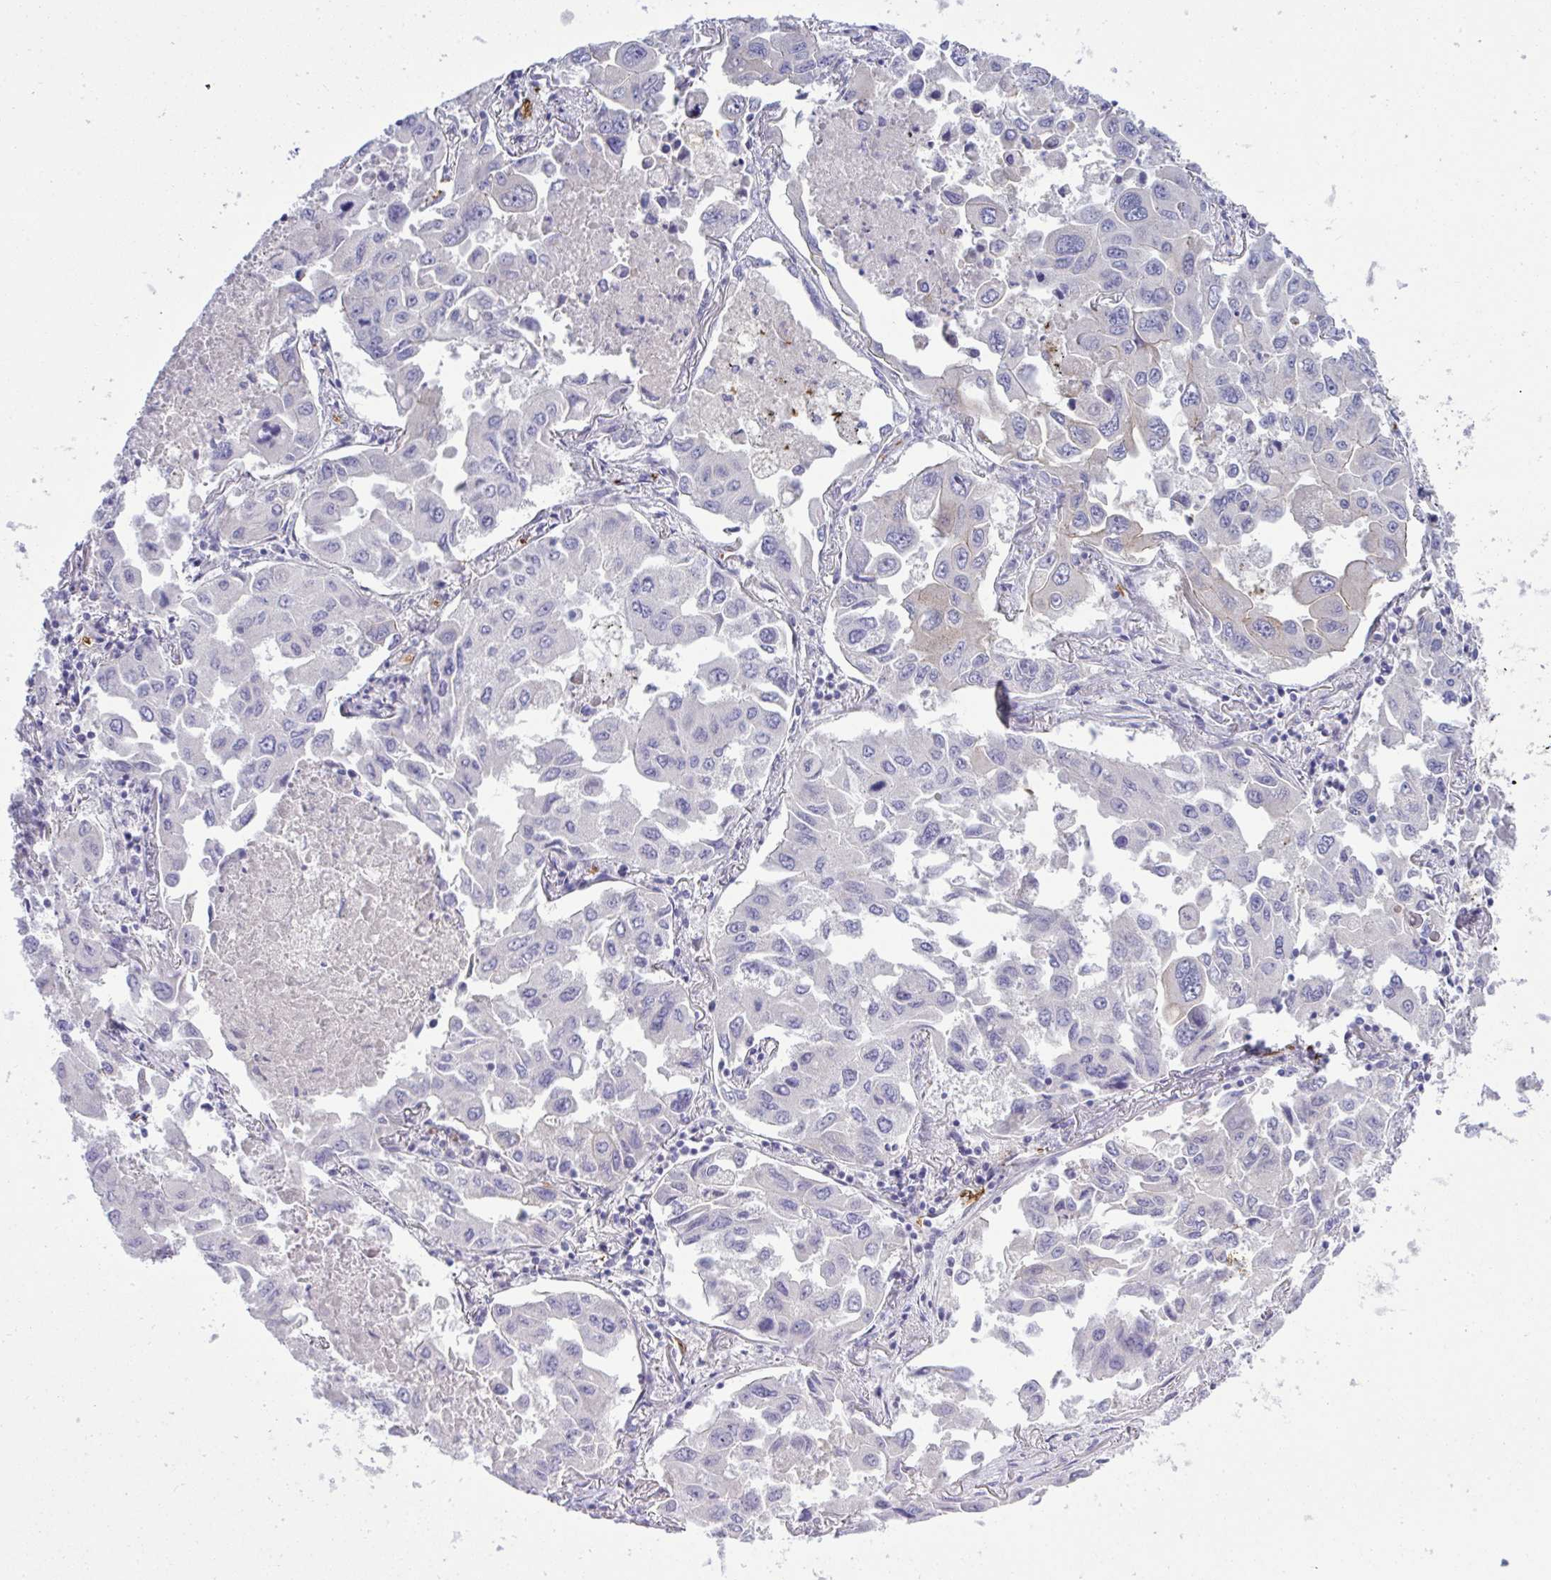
{"staining": {"intensity": "negative", "quantity": "none", "location": "none"}, "tissue": "lung cancer", "cell_type": "Tumor cells", "image_type": "cancer", "snomed": [{"axis": "morphology", "description": "Adenocarcinoma, NOS"}, {"axis": "topography", "description": "Lung"}], "caption": "High power microscopy image of an IHC image of adenocarcinoma (lung), revealing no significant positivity in tumor cells. (DAB (3,3'-diaminobenzidine) immunohistochemistry with hematoxylin counter stain).", "gene": "SPTB", "patient": {"sex": "male", "age": 64}}